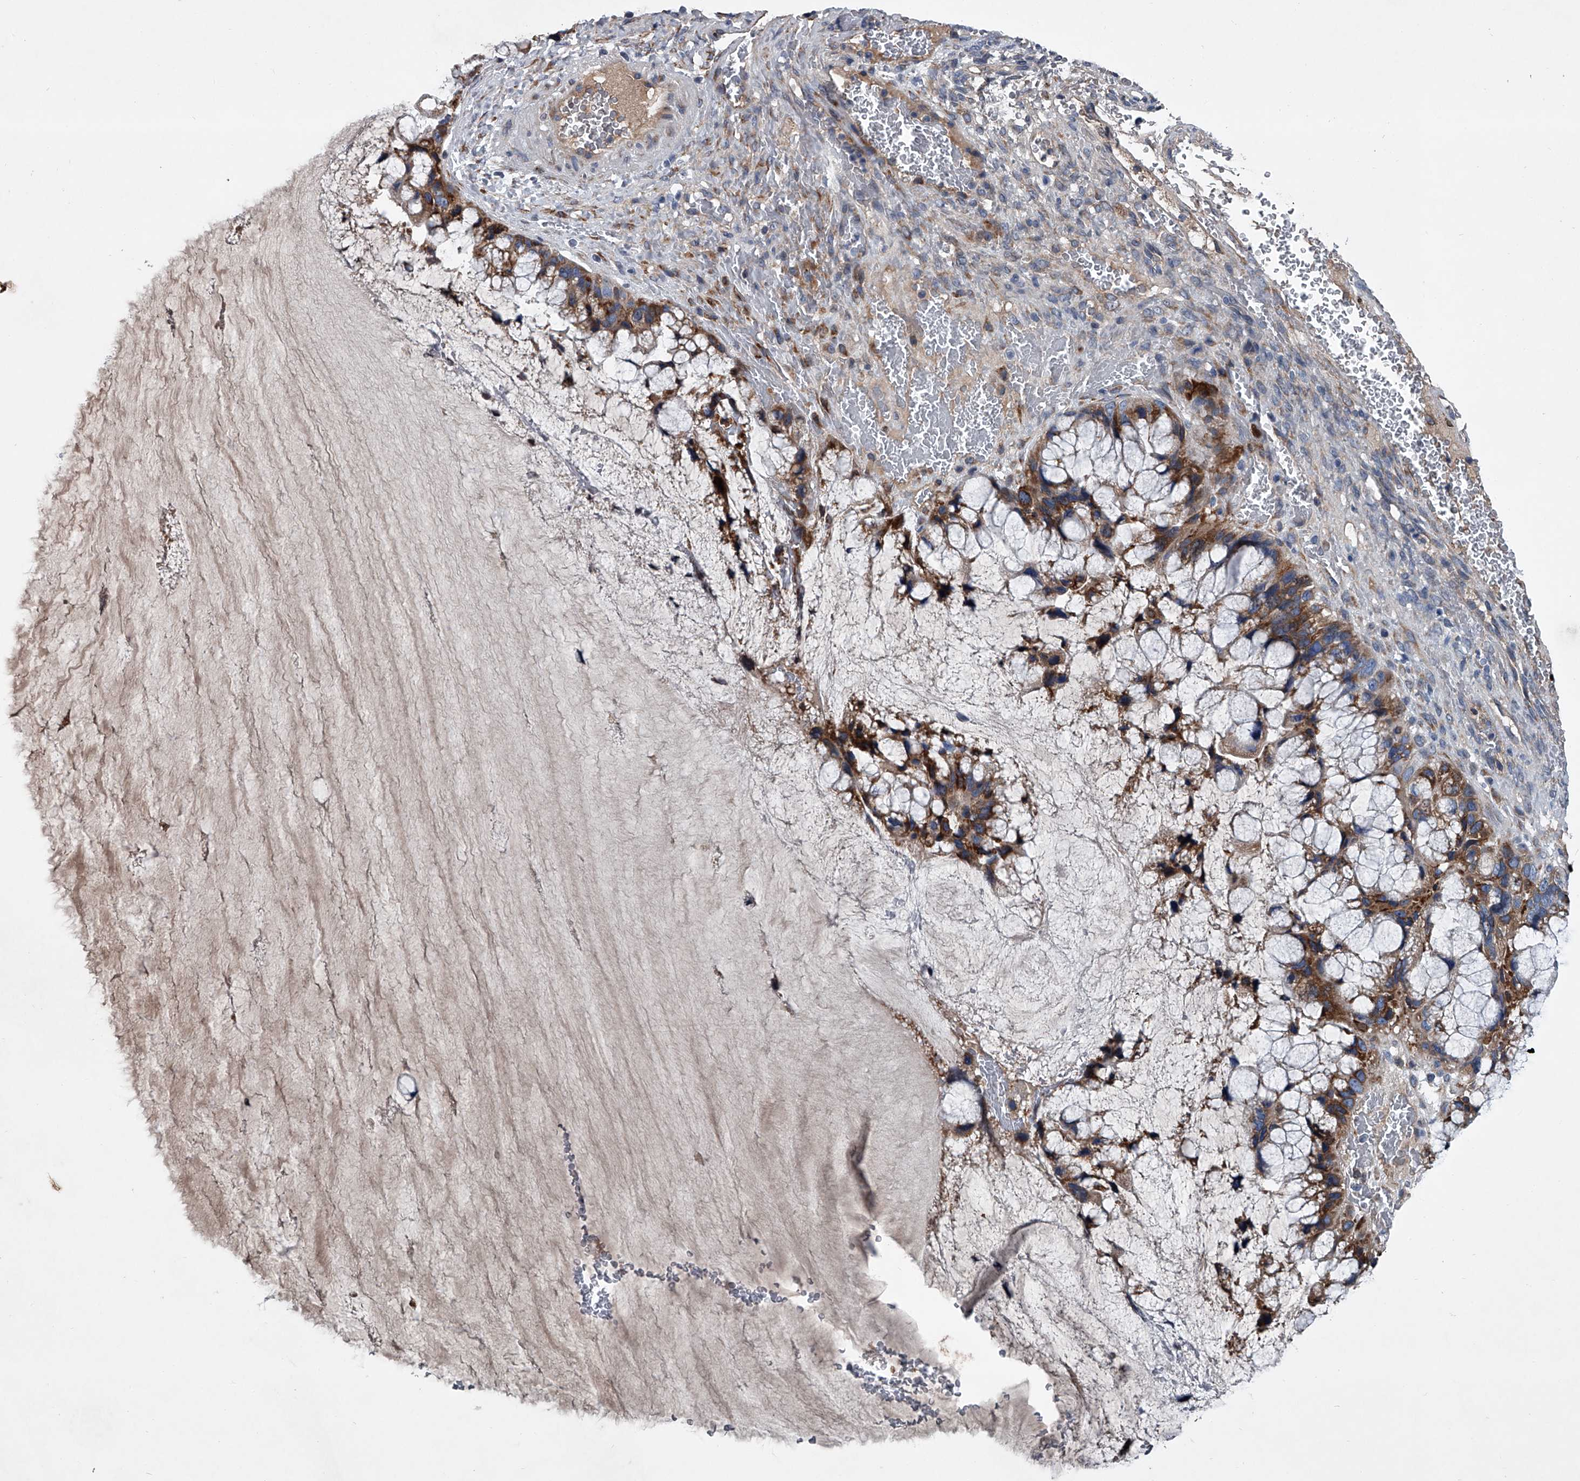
{"staining": {"intensity": "moderate", "quantity": ">75%", "location": "cytoplasmic/membranous"}, "tissue": "ovarian cancer", "cell_type": "Tumor cells", "image_type": "cancer", "snomed": [{"axis": "morphology", "description": "Cystadenocarcinoma, mucinous, NOS"}, {"axis": "topography", "description": "Ovary"}], "caption": "Ovarian mucinous cystadenocarcinoma tissue shows moderate cytoplasmic/membranous positivity in about >75% of tumor cells", "gene": "ABCG1", "patient": {"sex": "female", "age": 37}}